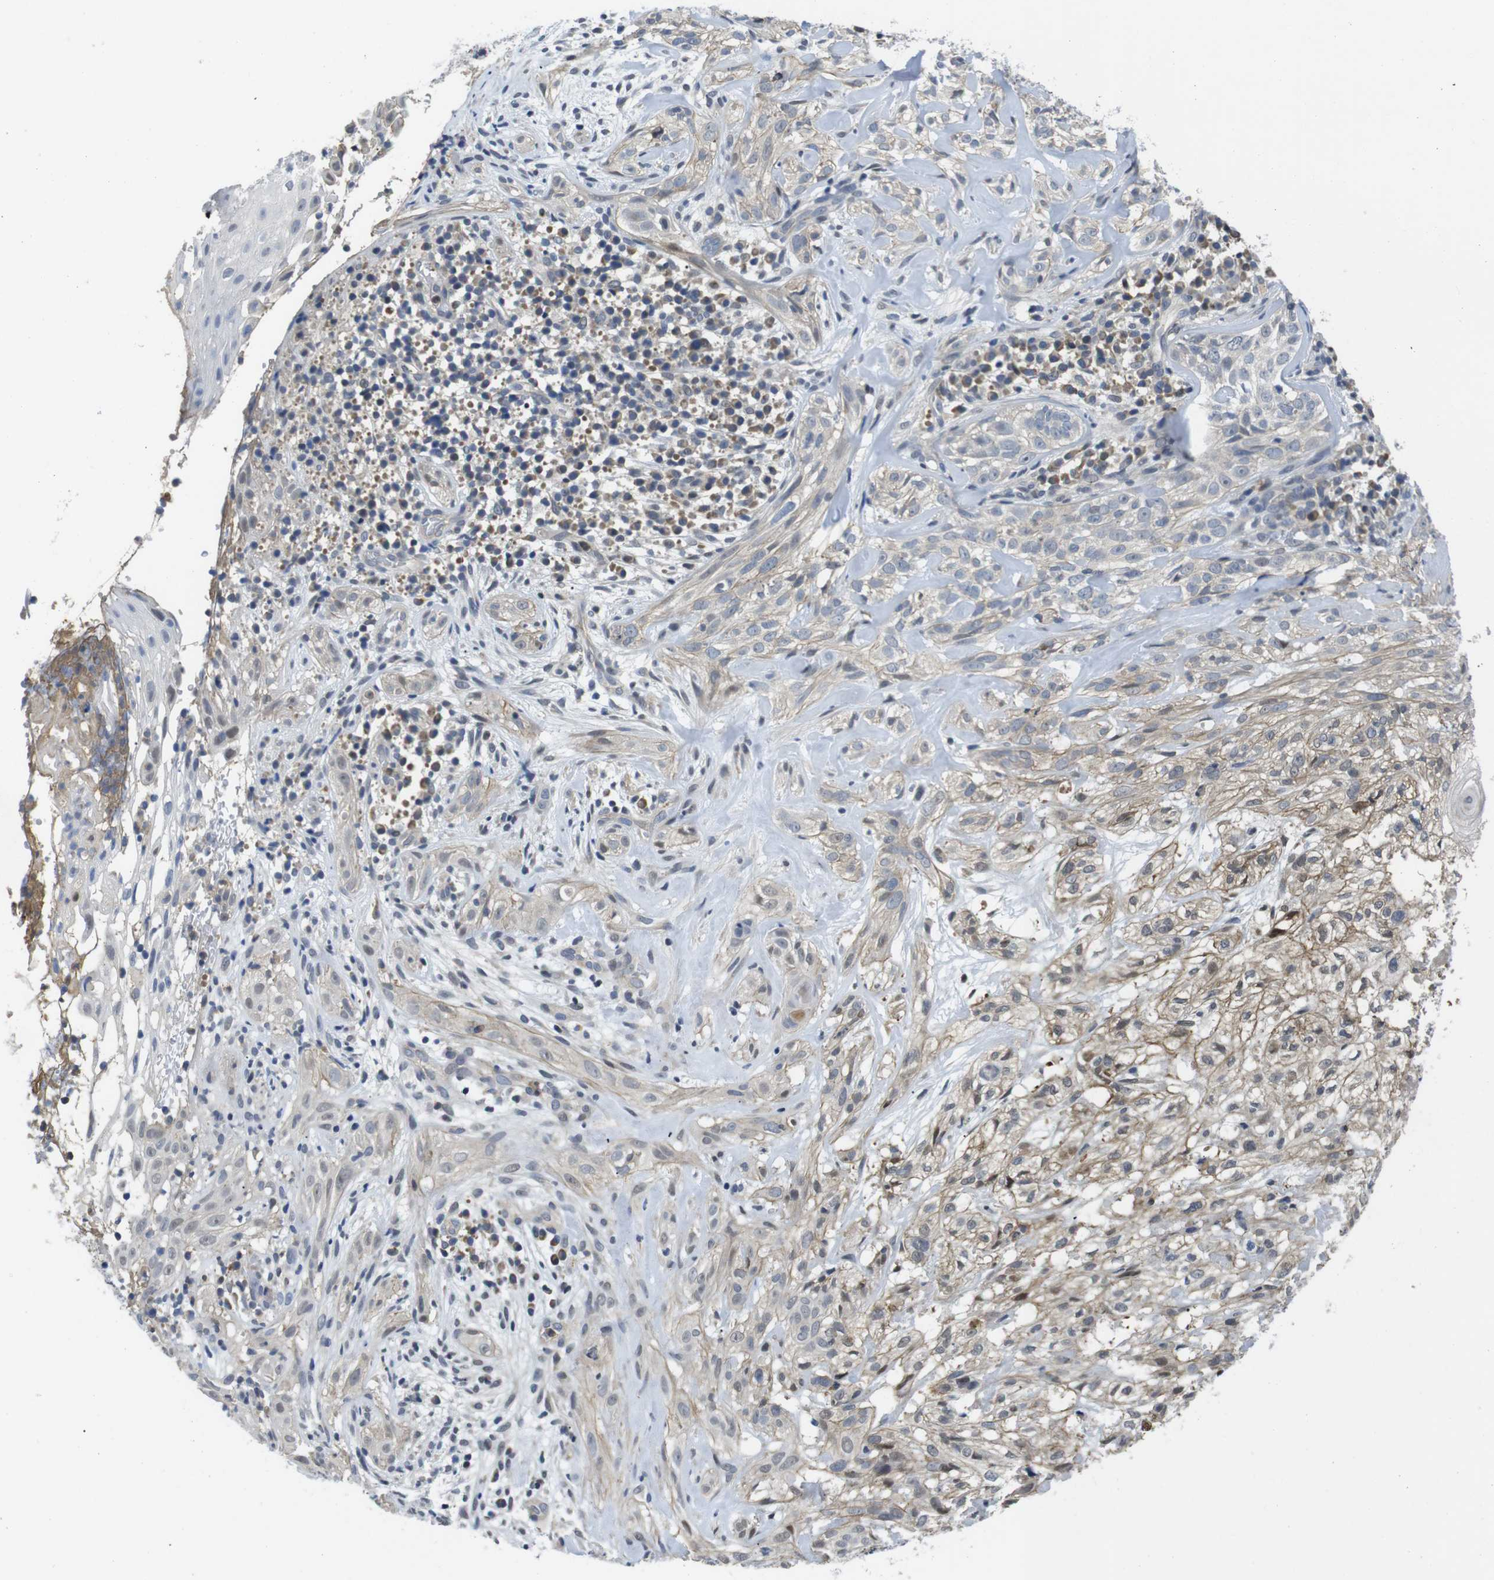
{"staining": {"intensity": "weak", "quantity": ">75%", "location": "cytoplasmic/membranous"}, "tissue": "skin cancer", "cell_type": "Tumor cells", "image_type": "cancer", "snomed": [{"axis": "morphology", "description": "Basal cell carcinoma"}, {"axis": "topography", "description": "Skin"}], "caption": "The photomicrograph reveals staining of basal cell carcinoma (skin), revealing weak cytoplasmic/membranous protein staining (brown color) within tumor cells. Nuclei are stained in blue.", "gene": "FNTA", "patient": {"sex": "male", "age": 72}}